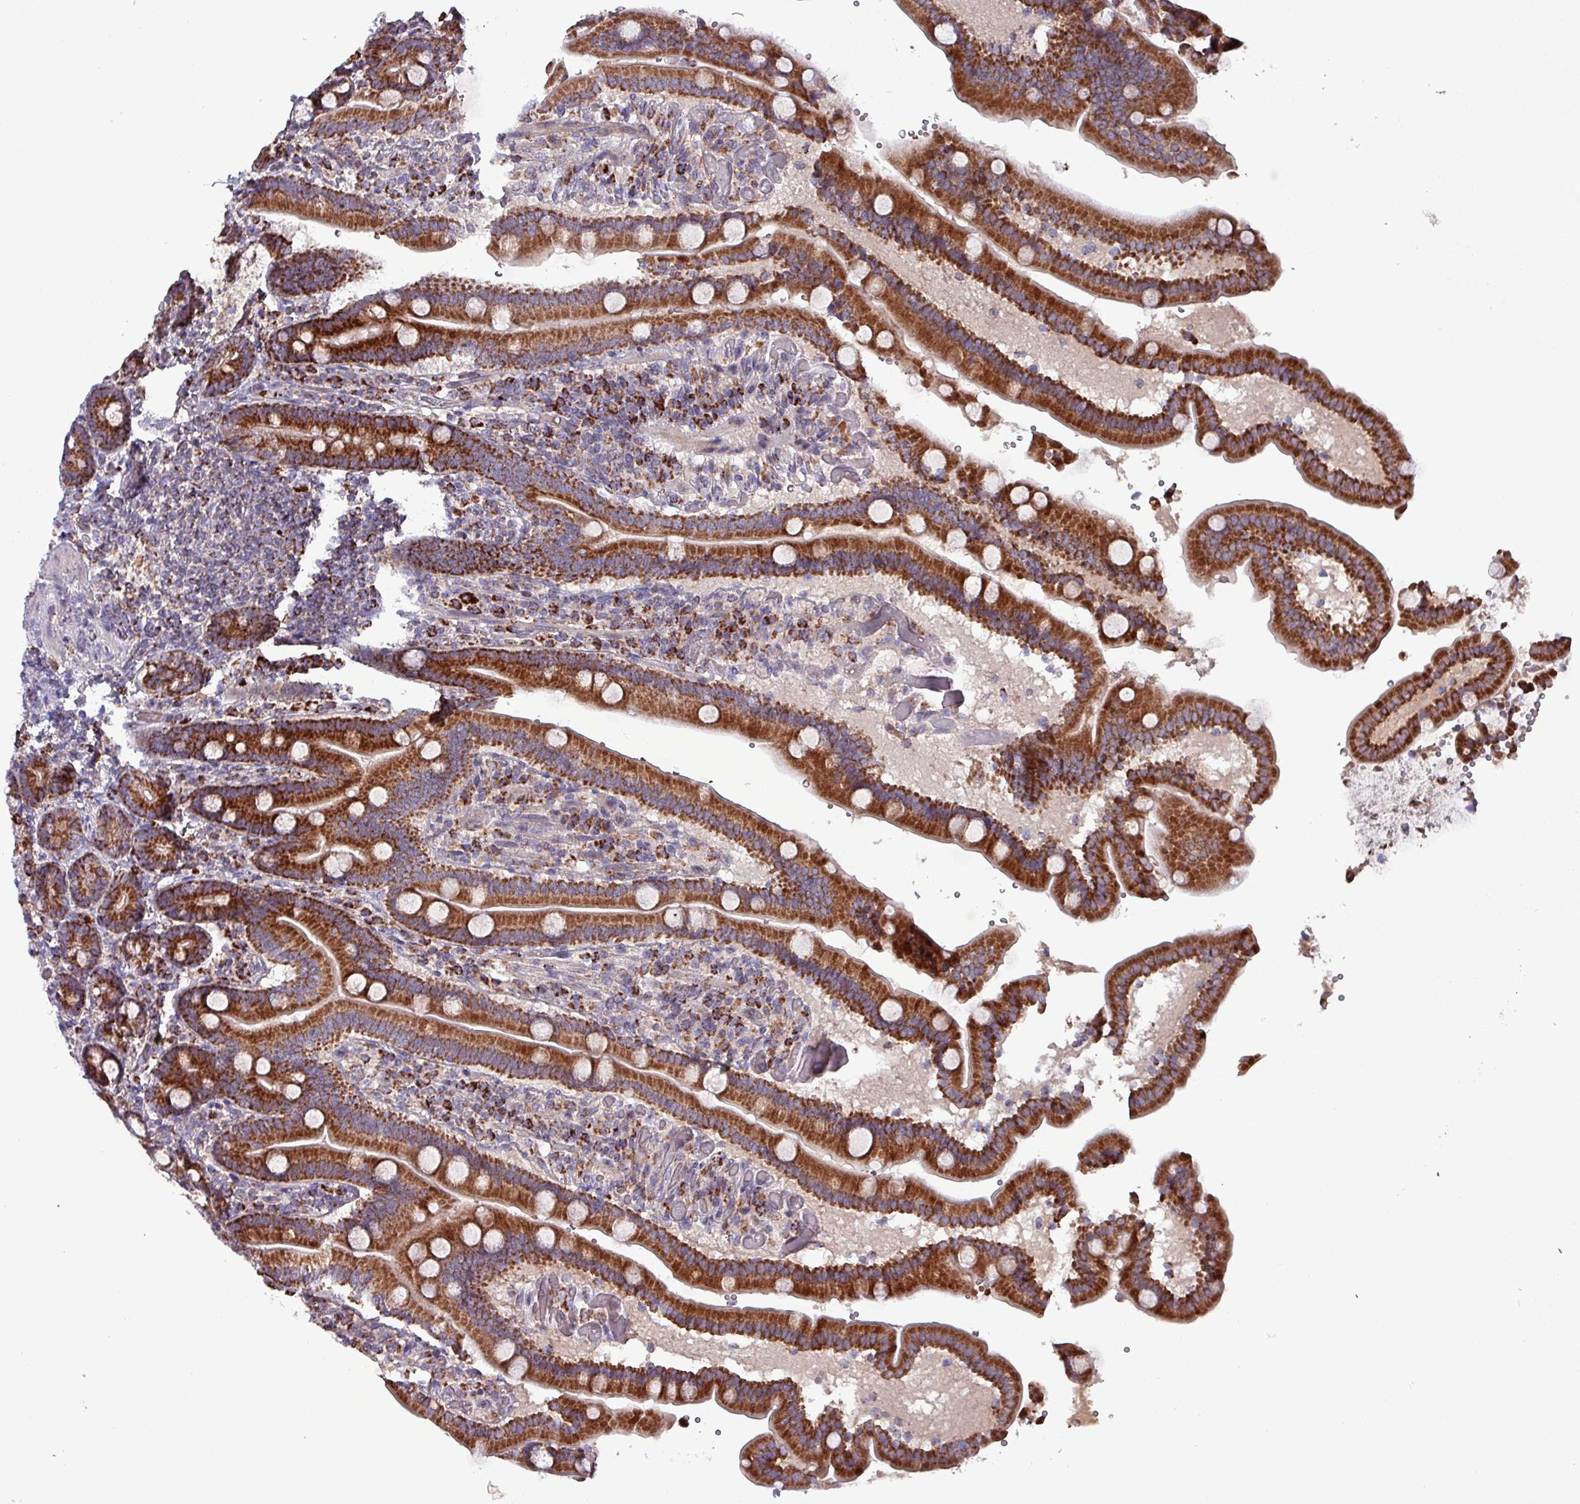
{"staining": {"intensity": "strong", "quantity": ">75%", "location": "cytoplasmic/membranous"}, "tissue": "duodenum", "cell_type": "Glandular cells", "image_type": "normal", "snomed": [{"axis": "morphology", "description": "Normal tissue, NOS"}, {"axis": "topography", "description": "Duodenum"}], "caption": "Immunohistochemical staining of normal duodenum shows strong cytoplasmic/membranous protein staining in about >75% of glandular cells.", "gene": "ZNF322", "patient": {"sex": "female", "age": 62}}